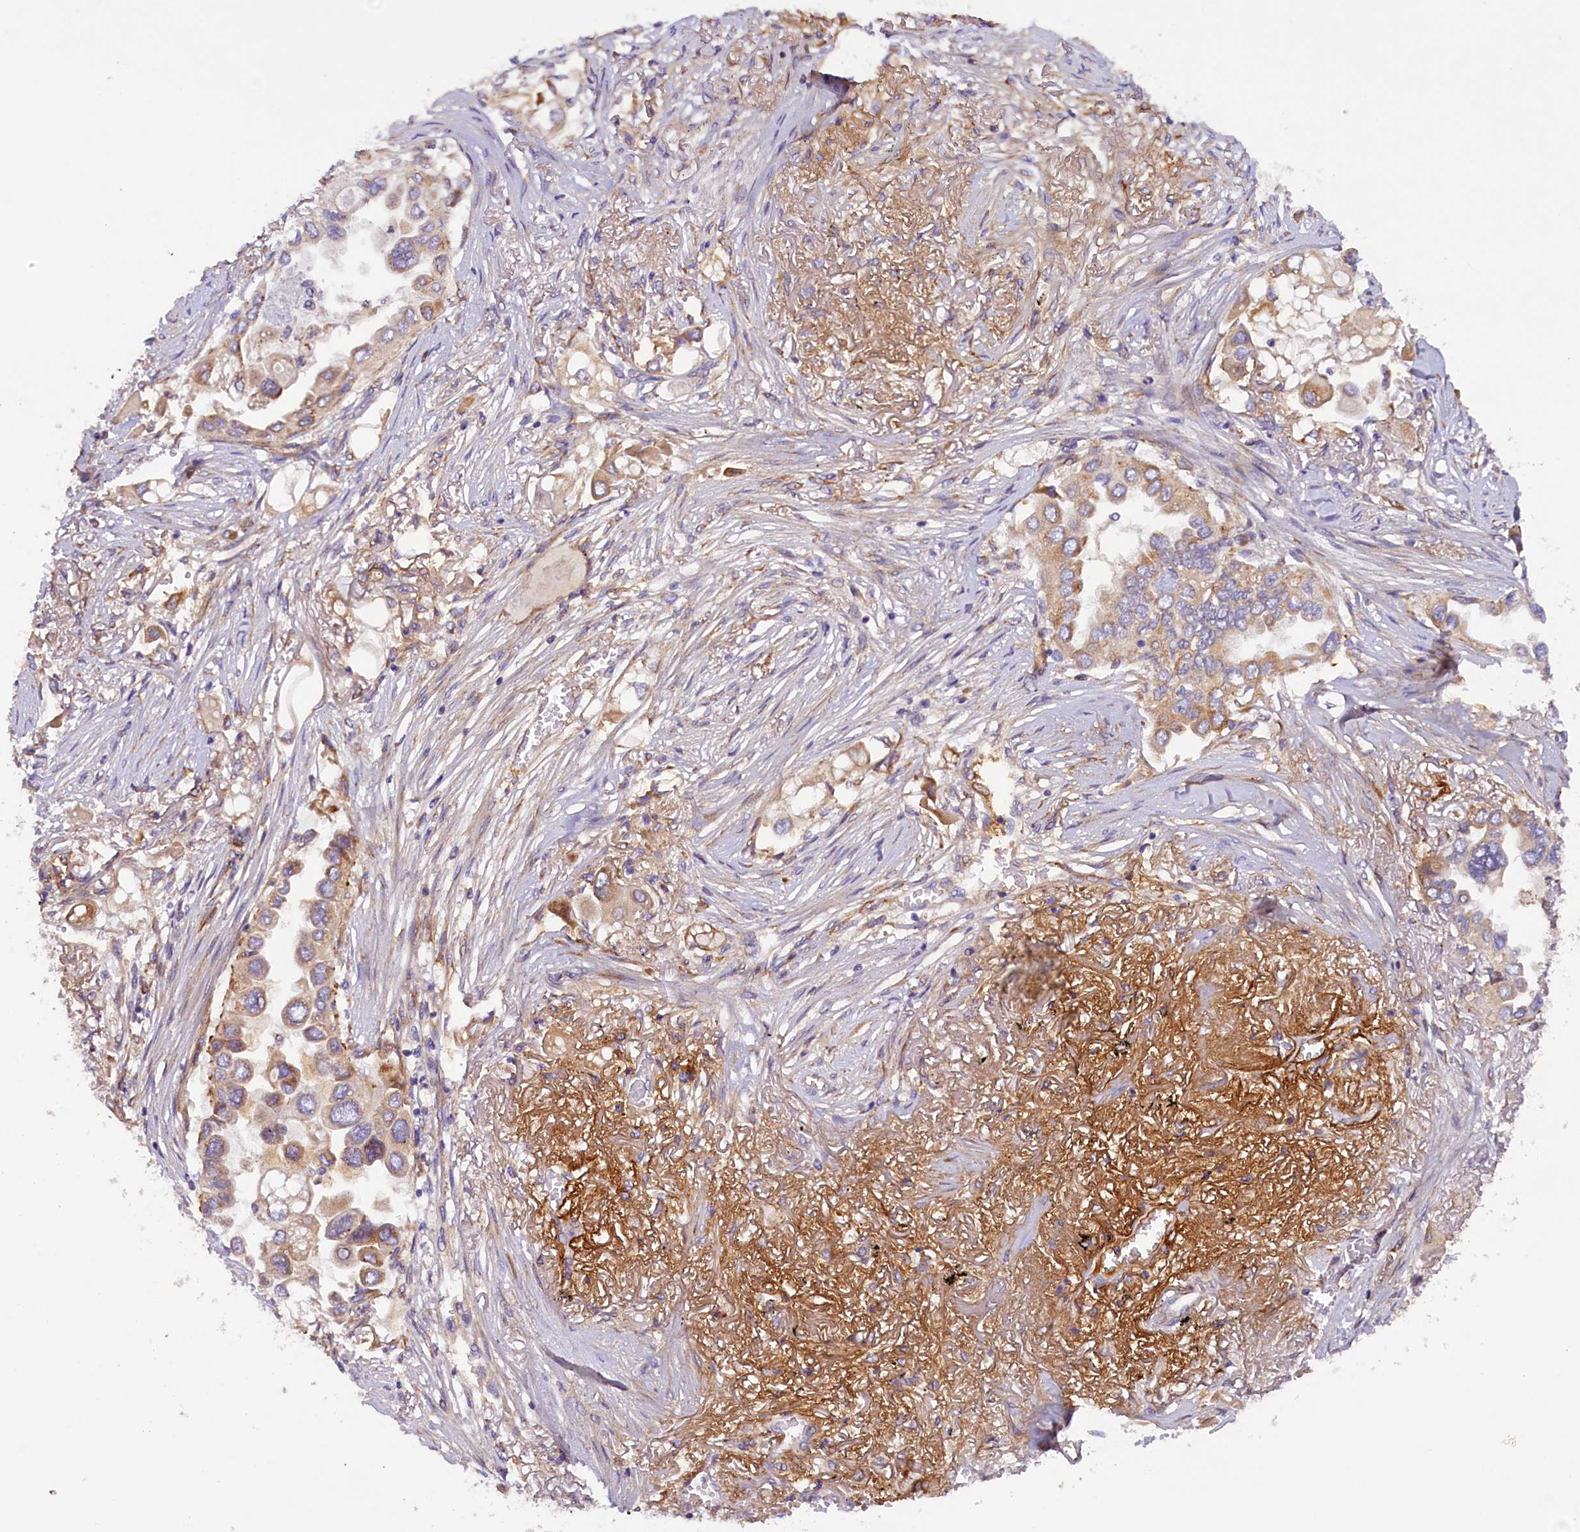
{"staining": {"intensity": "moderate", "quantity": ">75%", "location": "cytoplasmic/membranous"}, "tissue": "lung cancer", "cell_type": "Tumor cells", "image_type": "cancer", "snomed": [{"axis": "morphology", "description": "Adenocarcinoma, NOS"}, {"axis": "topography", "description": "Lung"}], "caption": "A medium amount of moderate cytoplasmic/membranous positivity is present in about >75% of tumor cells in lung cancer tissue. Nuclei are stained in blue.", "gene": "SSC5D", "patient": {"sex": "female", "age": 76}}